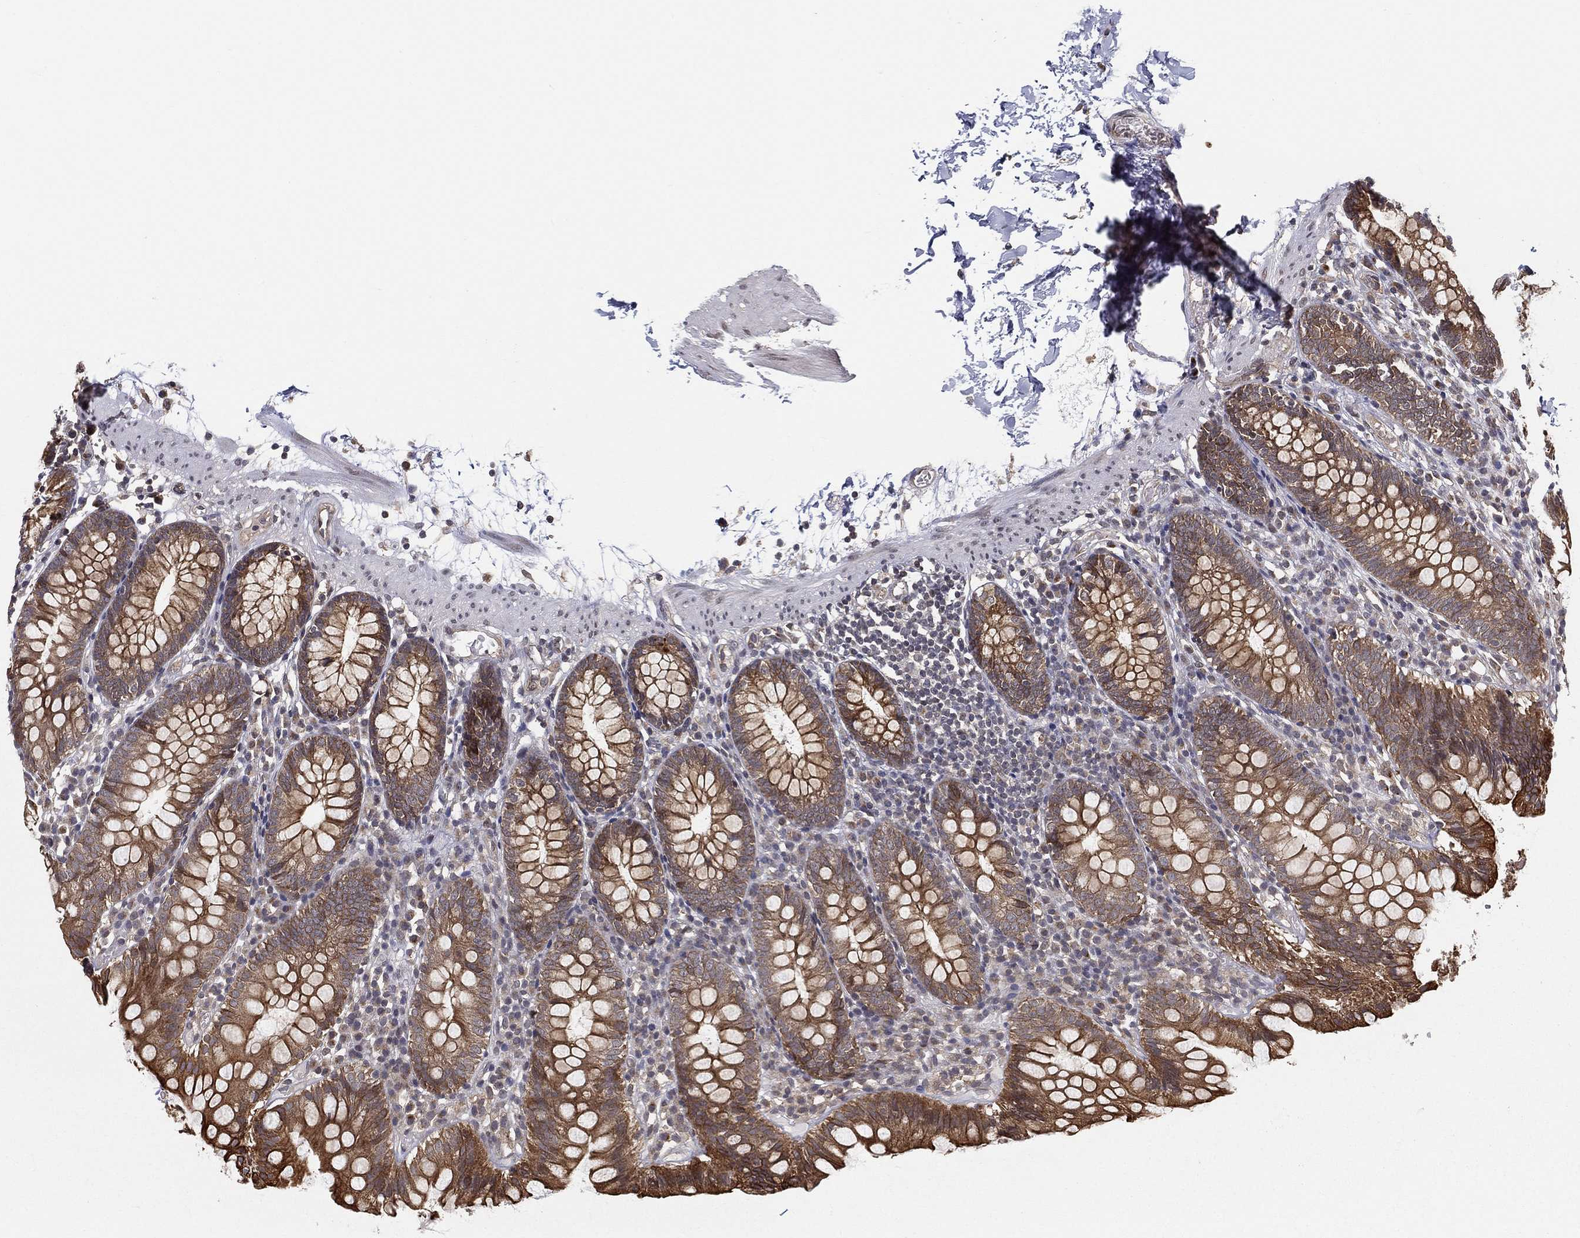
{"staining": {"intensity": "moderate", "quantity": ">75%", "location": "cytoplasmic/membranous"}, "tissue": "small intestine", "cell_type": "Glandular cells", "image_type": "normal", "snomed": [{"axis": "morphology", "description": "Normal tissue, NOS"}, {"axis": "topography", "description": "Small intestine"}], "caption": "Immunohistochemistry (IHC) image of unremarkable small intestine: human small intestine stained using immunohistochemistry (IHC) shows medium levels of moderate protein expression localized specifically in the cytoplasmic/membranous of glandular cells, appearing as a cytoplasmic/membranous brown color.", "gene": "UACA", "patient": {"sex": "female", "age": 90}}